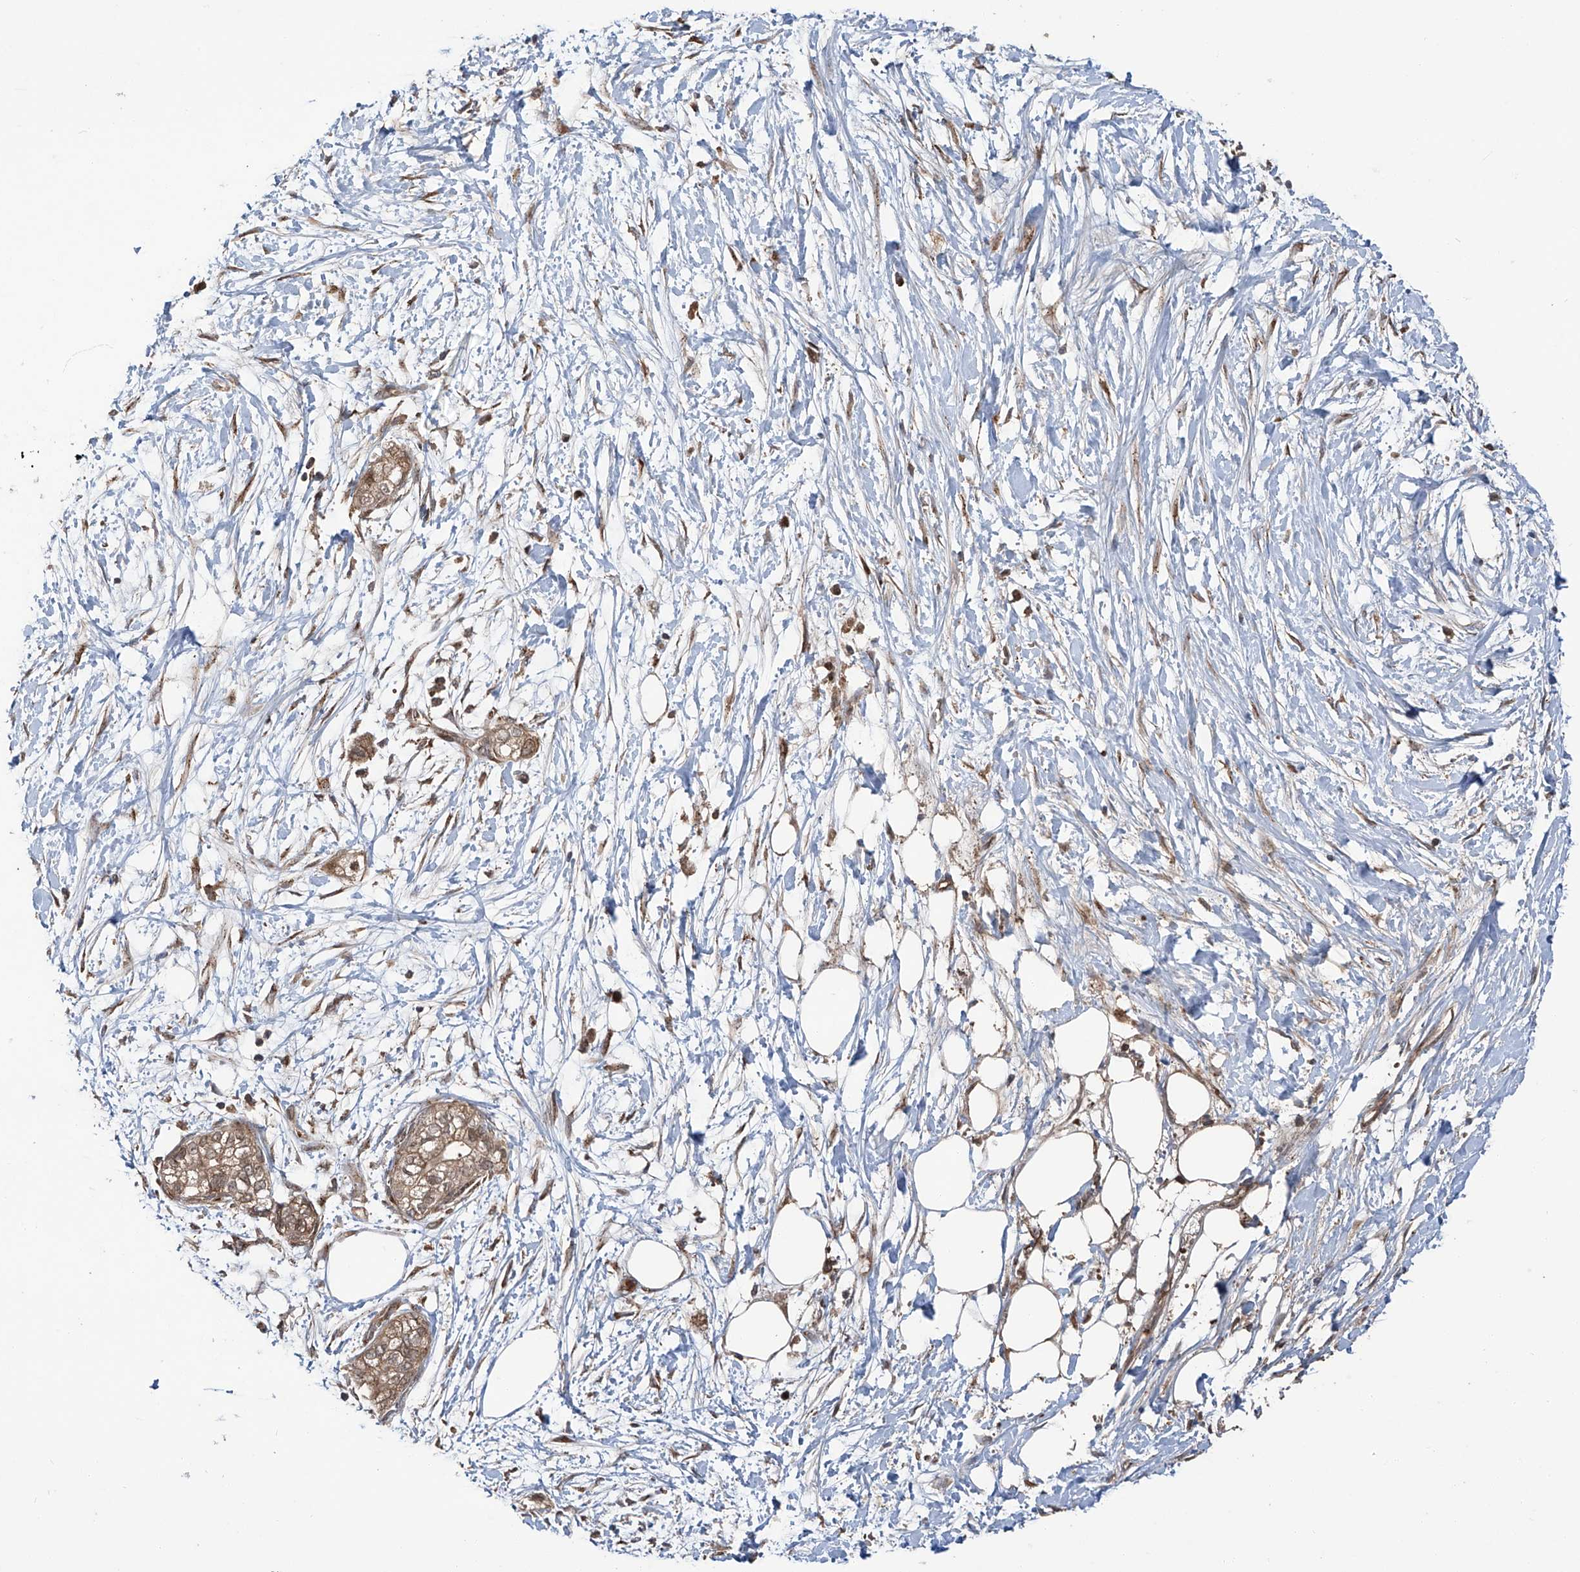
{"staining": {"intensity": "weak", "quantity": ">75%", "location": "cytoplasmic/membranous"}, "tissue": "pancreatic cancer", "cell_type": "Tumor cells", "image_type": "cancer", "snomed": [{"axis": "morphology", "description": "Adenocarcinoma, NOS"}, {"axis": "topography", "description": "Pancreas"}], "caption": "Brown immunohistochemical staining in pancreatic cancer (adenocarcinoma) exhibits weak cytoplasmic/membranous expression in approximately >75% of tumor cells.", "gene": "ZDHHC9", "patient": {"sex": "male", "age": 68}}